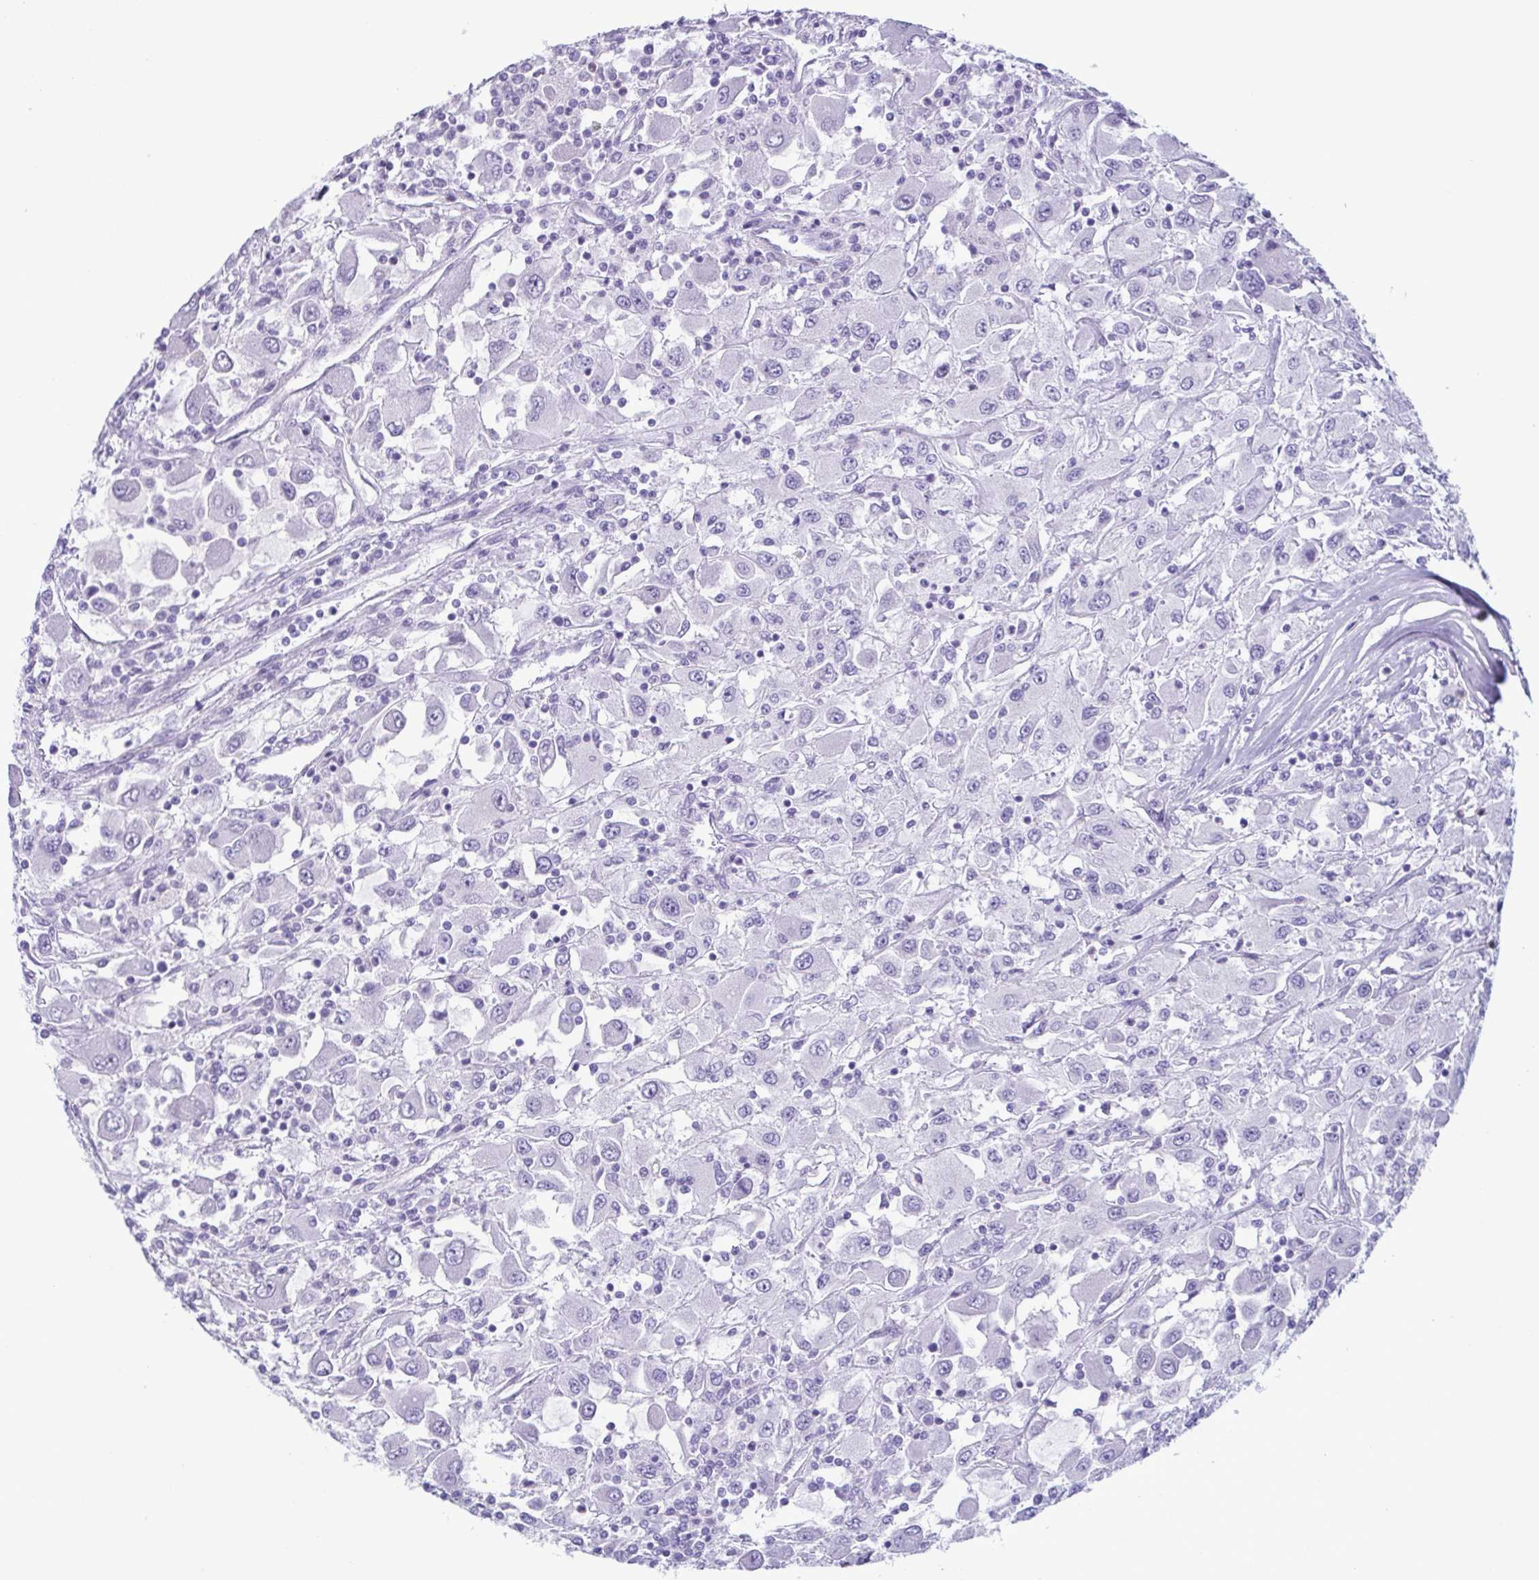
{"staining": {"intensity": "negative", "quantity": "none", "location": "none"}, "tissue": "renal cancer", "cell_type": "Tumor cells", "image_type": "cancer", "snomed": [{"axis": "morphology", "description": "Adenocarcinoma, NOS"}, {"axis": "topography", "description": "Kidney"}], "caption": "High power microscopy photomicrograph of an immunohistochemistry (IHC) micrograph of renal cancer (adenocarcinoma), revealing no significant positivity in tumor cells.", "gene": "LTF", "patient": {"sex": "female", "age": 67}}